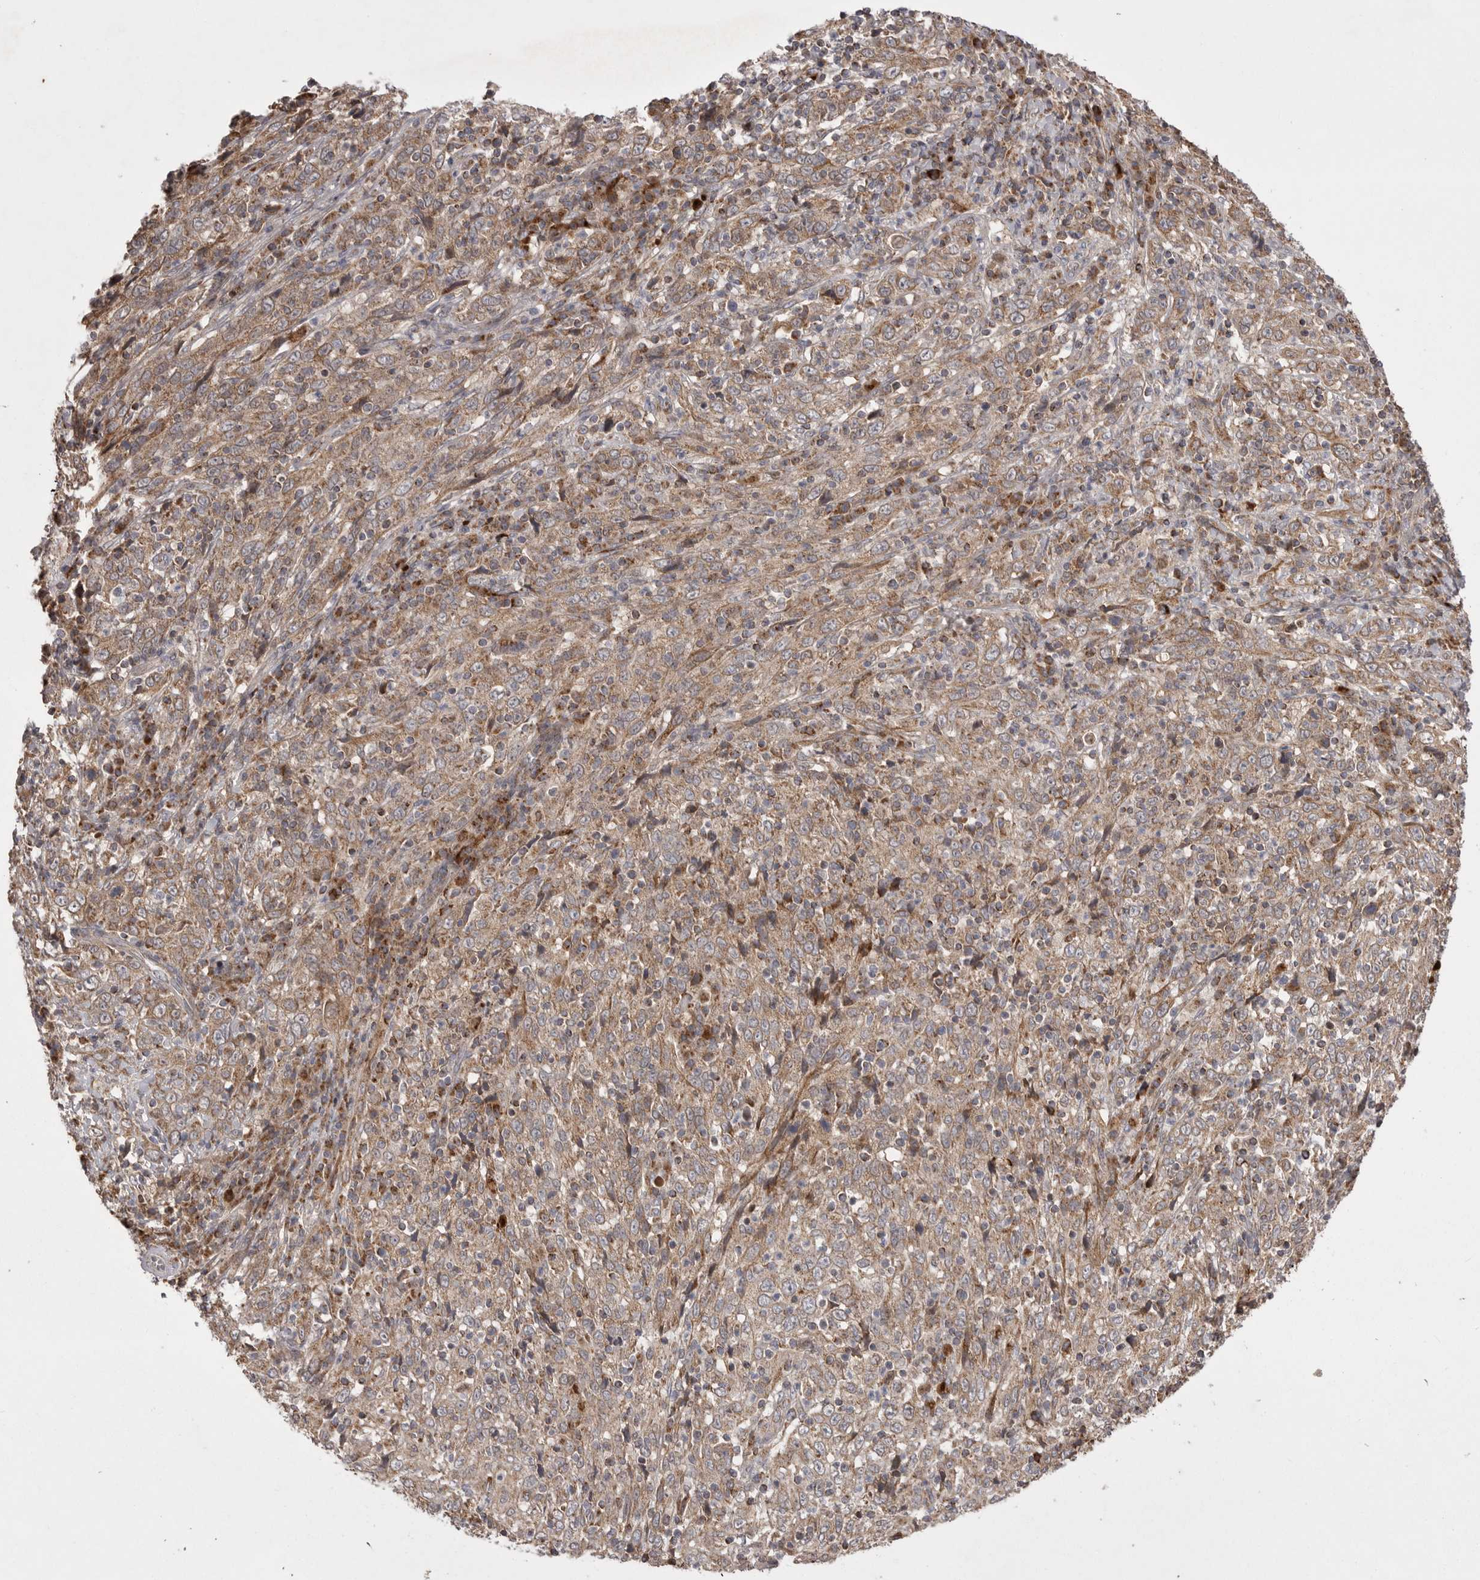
{"staining": {"intensity": "moderate", "quantity": ">75%", "location": "cytoplasmic/membranous"}, "tissue": "cervical cancer", "cell_type": "Tumor cells", "image_type": "cancer", "snomed": [{"axis": "morphology", "description": "Squamous cell carcinoma, NOS"}, {"axis": "topography", "description": "Cervix"}], "caption": "A high-resolution photomicrograph shows immunohistochemistry staining of cervical cancer, which displays moderate cytoplasmic/membranous staining in approximately >75% of tumor cells.", "gene": "KYAT3", "patient": {"sex": "female", "age": 46}}